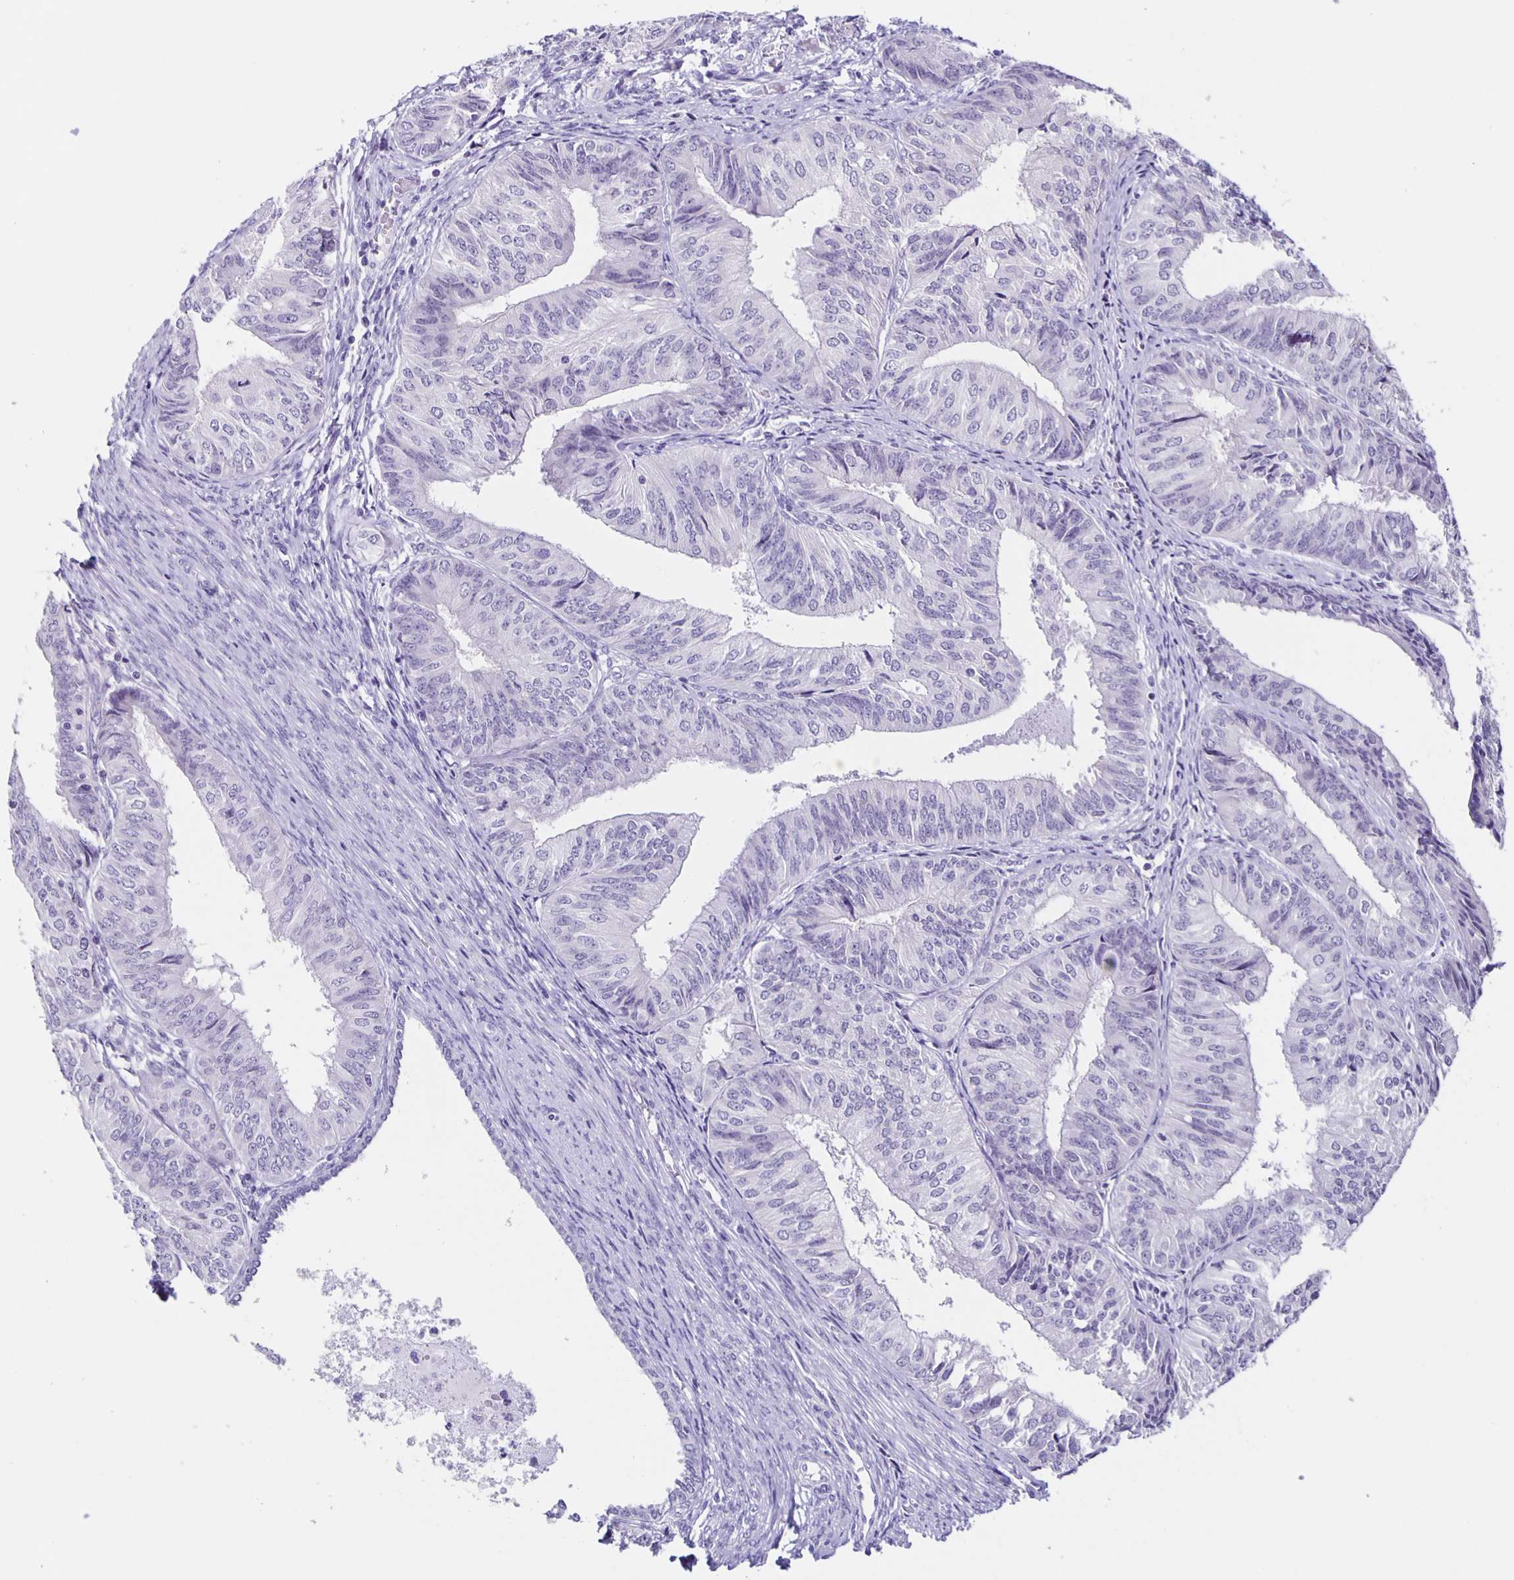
{"staining": {"intensity": "negative", "quantity": "none", "location": "none"}, "tissue": "endometrial cancer", "cell_type": "Tumor cells", "image_type": "cancer", "snomed": [{"axis": "morphology", "description": "Adenocarcinoma, NOS"}, {"axis": "topography", "description": "Endometrium"}], "caption": "The IHC image has no significant positivity in tumor cells of endometrial adenocarcinoma tissue.", "gene": "SLC12A3", "patient": {"sex": "female", "age": 58}}